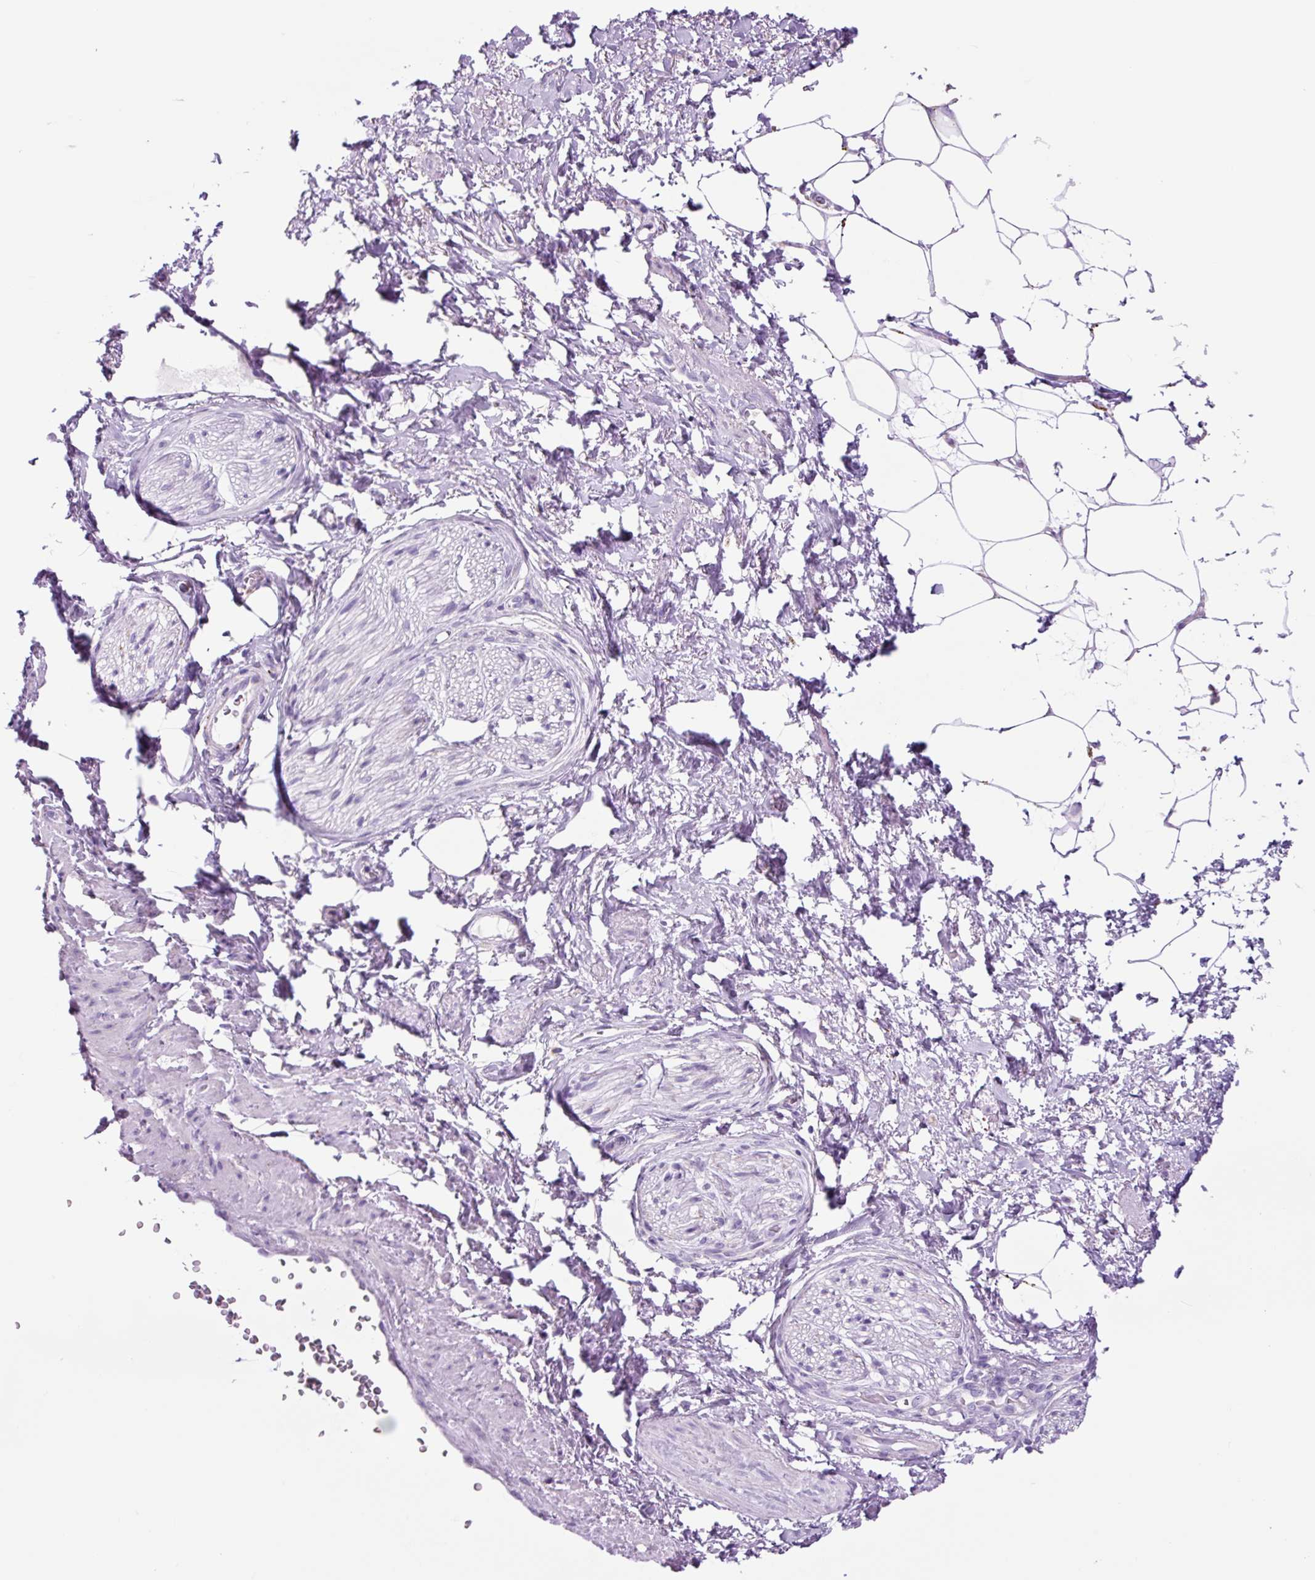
{"staining": {"intensity": "negative", "quantity": "none", "location": "none"}, "tissue": "adipose tissue", "cell_type": "Adipocytes", "image_type": "normal", "snomed": [{"axis": "morphology", "description": "Normal tissue, NOS"}, {"axis": "topography", "description": "Vagina"}, {"axis": "topography", "description": "Peripheral nerve tissue"}], "caption": "Immunohistochemistry photomicrograph of normal adipose tissue: human adipose tissue stained with DAB (3,3'-diaminobenzidine) reveals no significant protein staining in adipocytes.", "gene": "LCN10", "patient": {"sex": "female", "age": 71}}